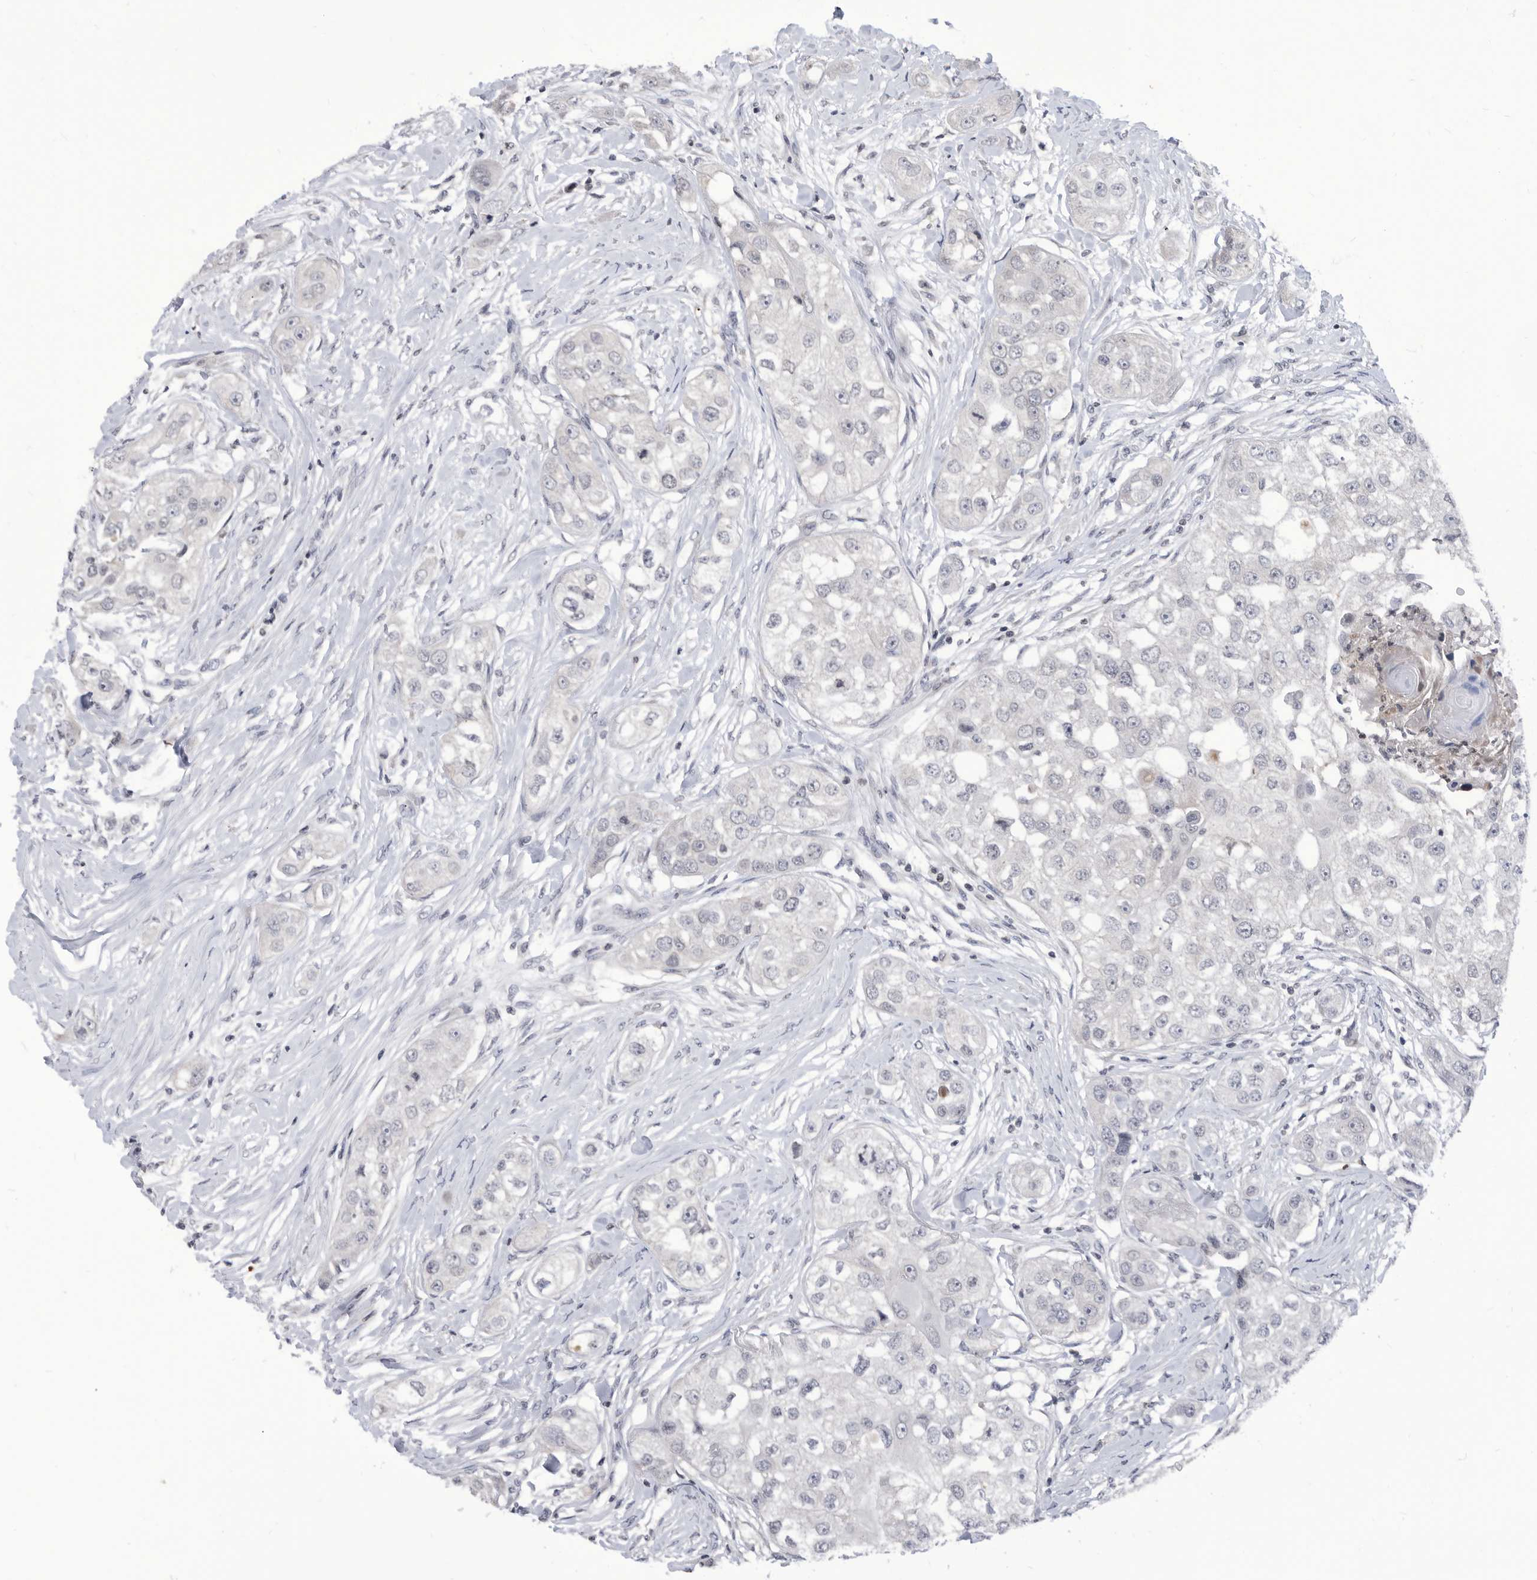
{"staining": {"intensity": "negative", "quantity": "none", "location": "none"}, "tissue": "head and neck cancer", "cell_type": "Tumor cells", "image_type": "cancer", "snomed": [{"axis": "morphology", "description": "Normal tissue, NOS"}, {"axis": "morphology", "description": "Squamous cell carcinoma, NOS"}, {"axis": "topography", "description": "Skeletal muscle"}, {"axis": "topography", "description": "Head-Neck"}], "caption": "The immunohistochemistry photomicrograph has no significant positivity in tumor cells of squamous cell carcinoma (head and neck) tissue.", "gene": "TSTD1", "patient": {"sex": "male", "age": 51}}